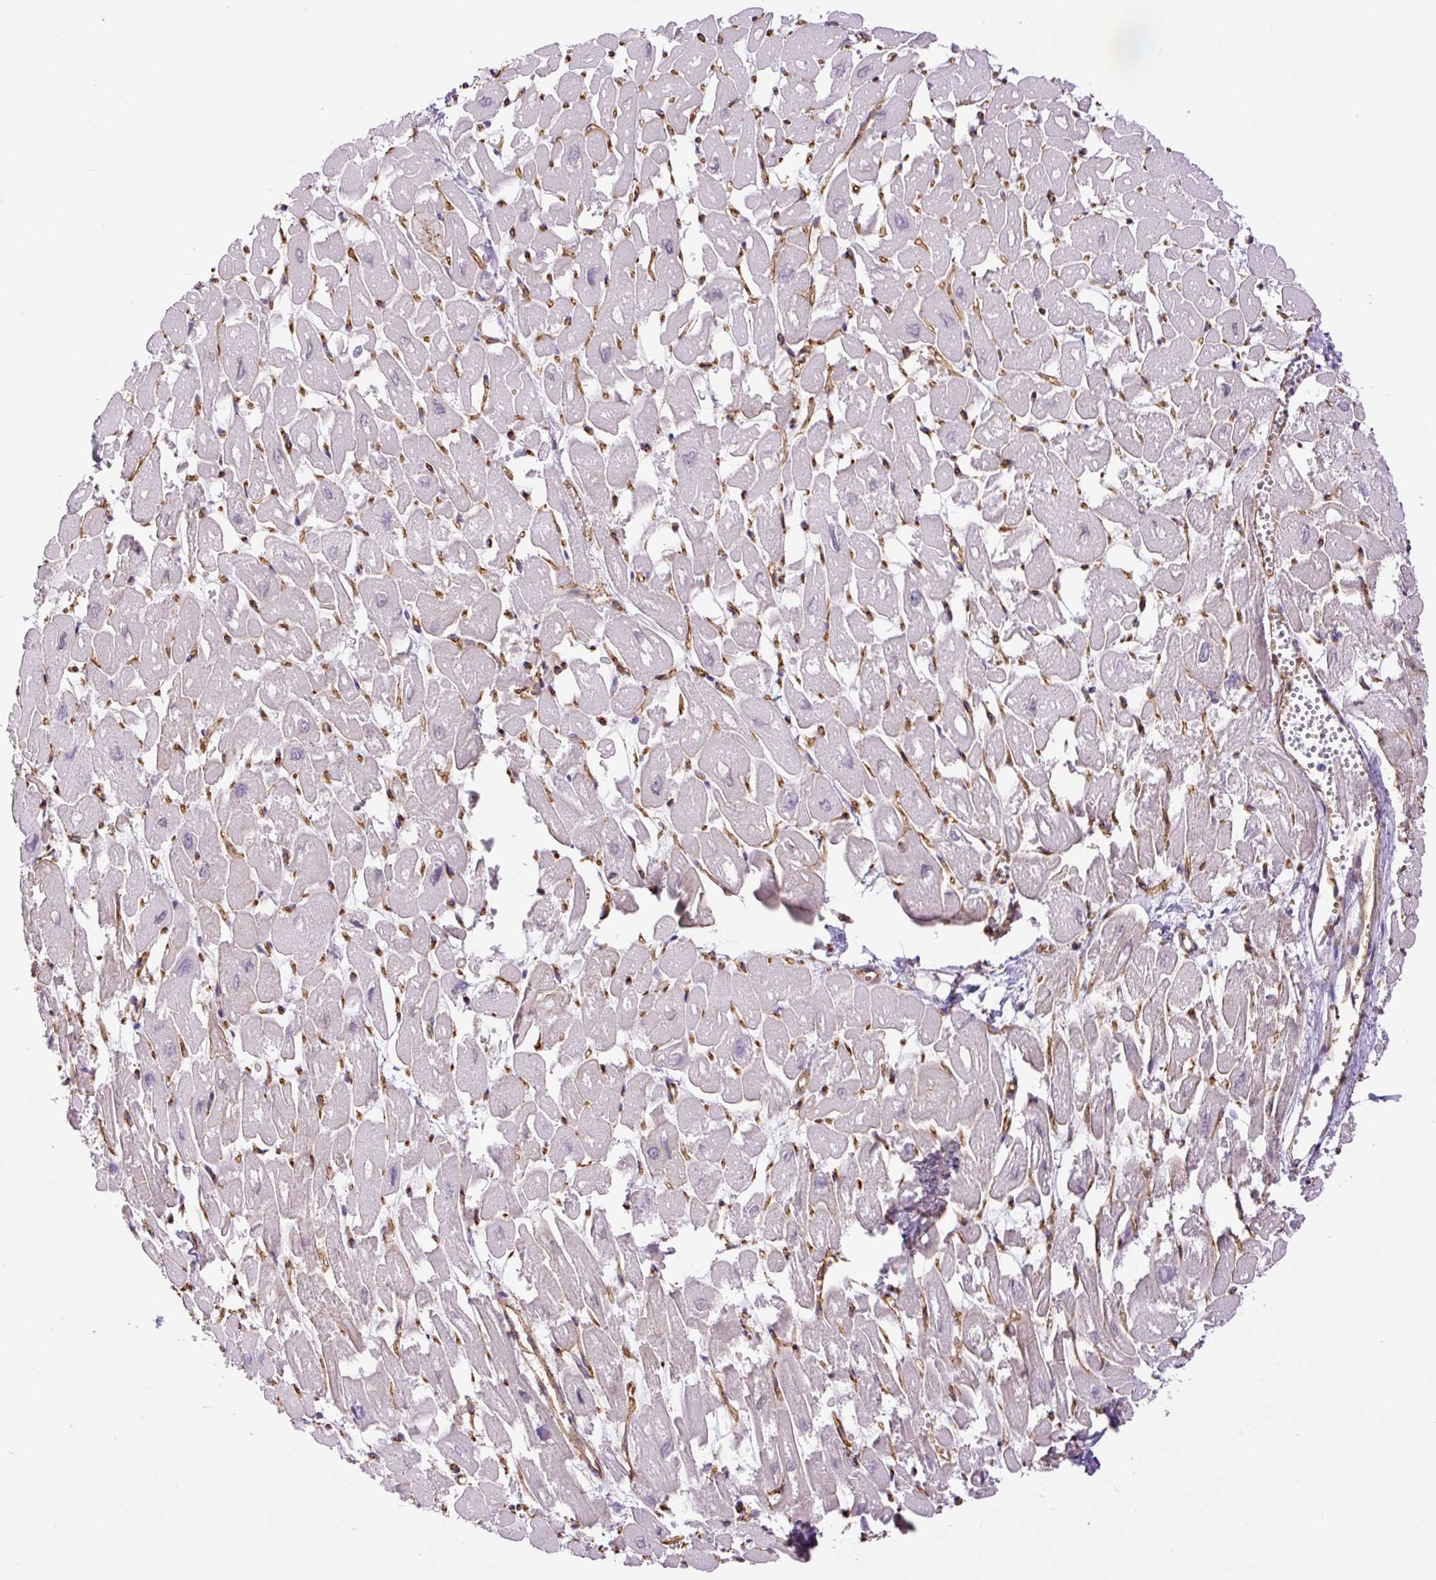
{"staining": {"intensity": "moderate", "quantity": "25%-75%", "location": "cytoplasmic/membranous"}, "tissue": "heart muscle", "cell_type": "Cardiomyocytes", "image_type": "normal", "snomed": [{"axis": "morphology", "description": "Normal tissue, NOS"}, {"axis": "topography", "description": "Heart"}], "caption": "Heart muscle stained with a brown dye exhibits moderate cytoplasmic/membranous positive staining in approximately 25%-75% of cardiomyocytes.", "gene": "MYO5C", "patient": {"sex": "male", "age": 54}}